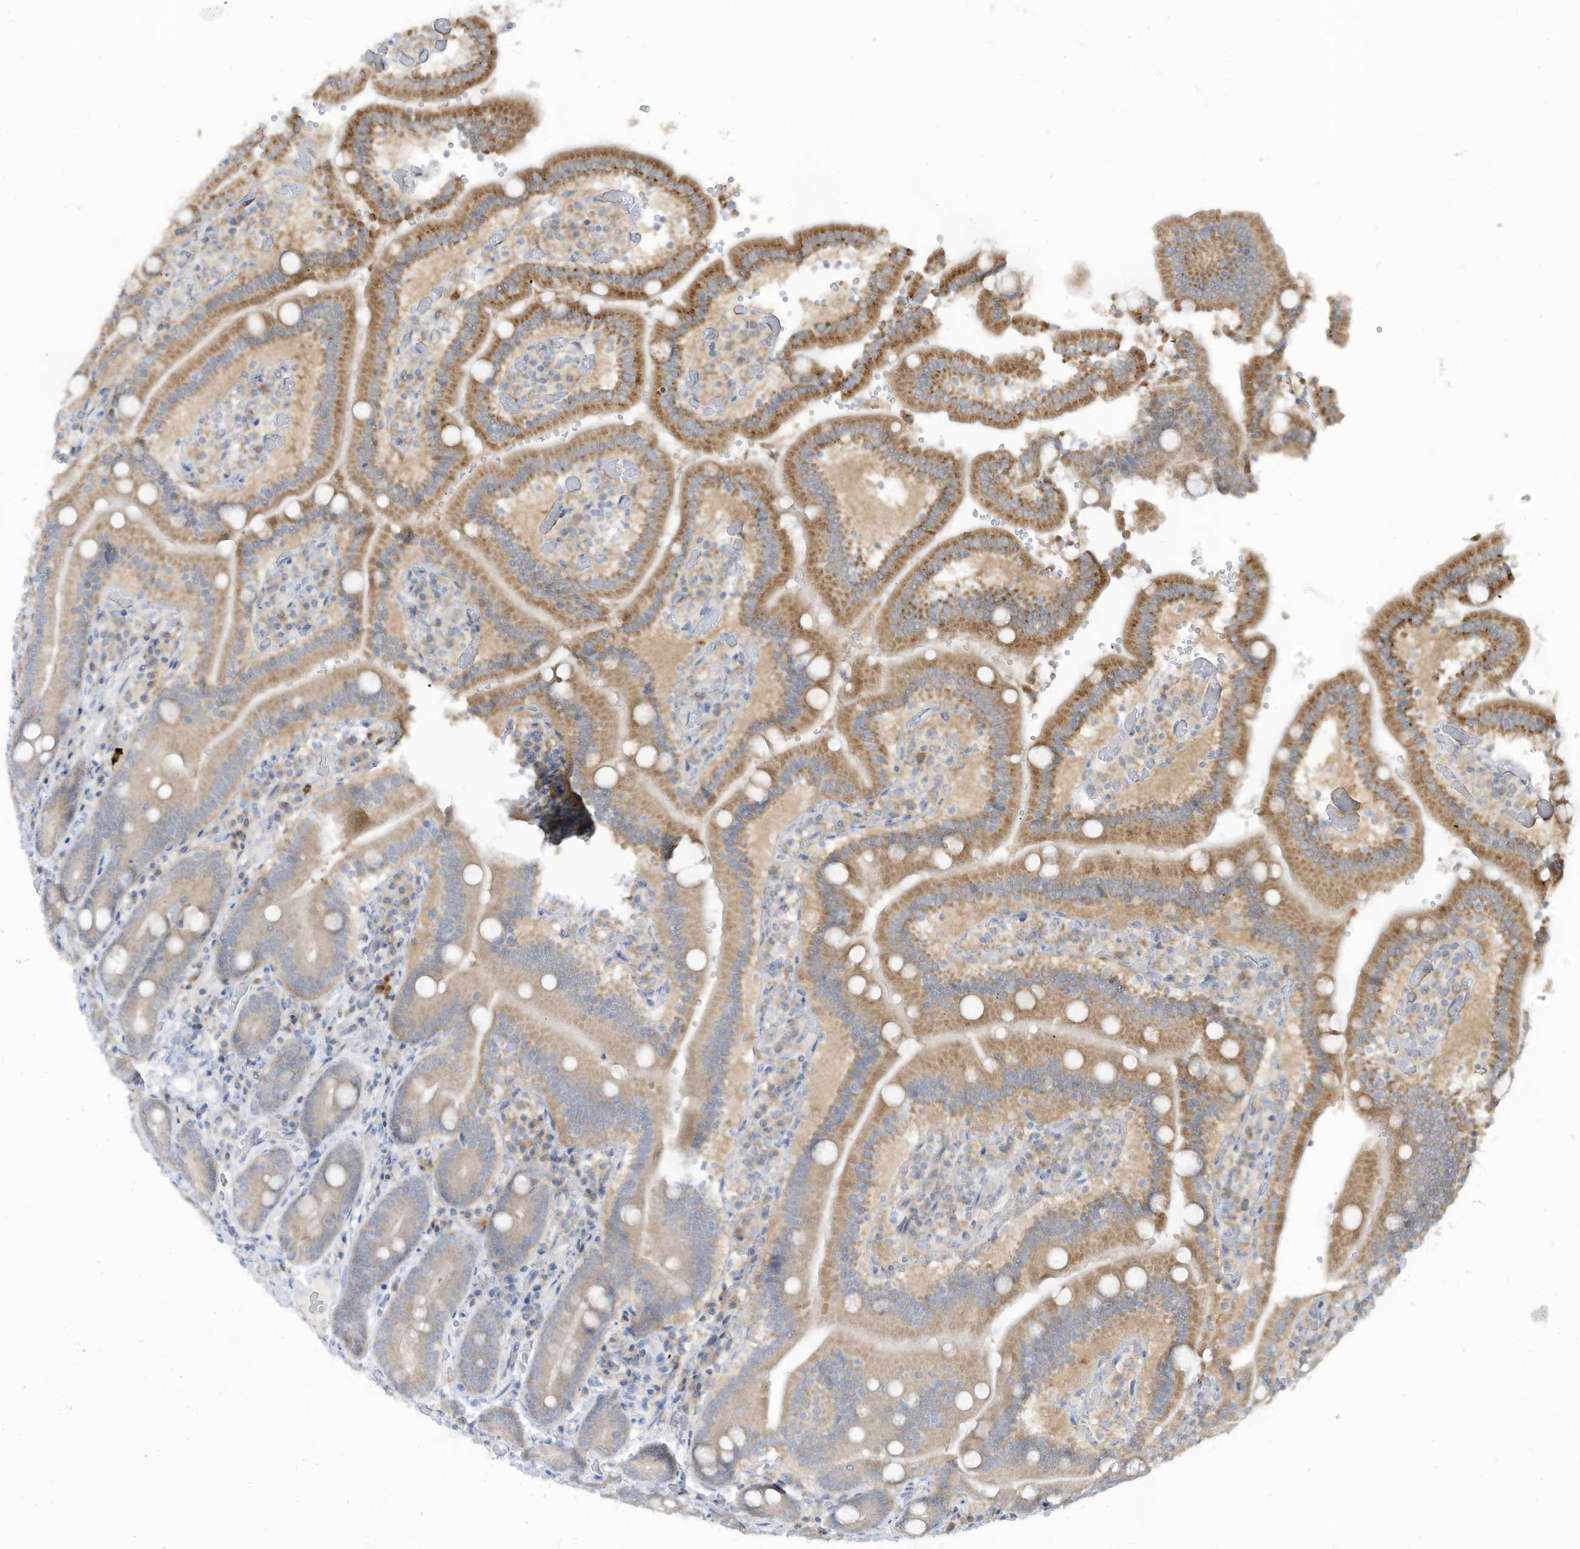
{"staining": {"intensity": "moderate", "quantity": ">75%", "location": "cytoplasmic/membranous"}, "tissue": "duodenum", "cell_type": "Glandular cells", "image_type": "normal", "snomed": [{"axis": "morphology", "description": "Normal tissue, NOS"}, {"axis": "topography", "description": "Duodenum"}], "caption": "The image shows staining of benign duodenum, revealing moderate cytoplasmic/membranous protein staining (brown color) within glandular cells.", "gene": "LRRN2", "patient": {"sex": "female", "age": 62}}